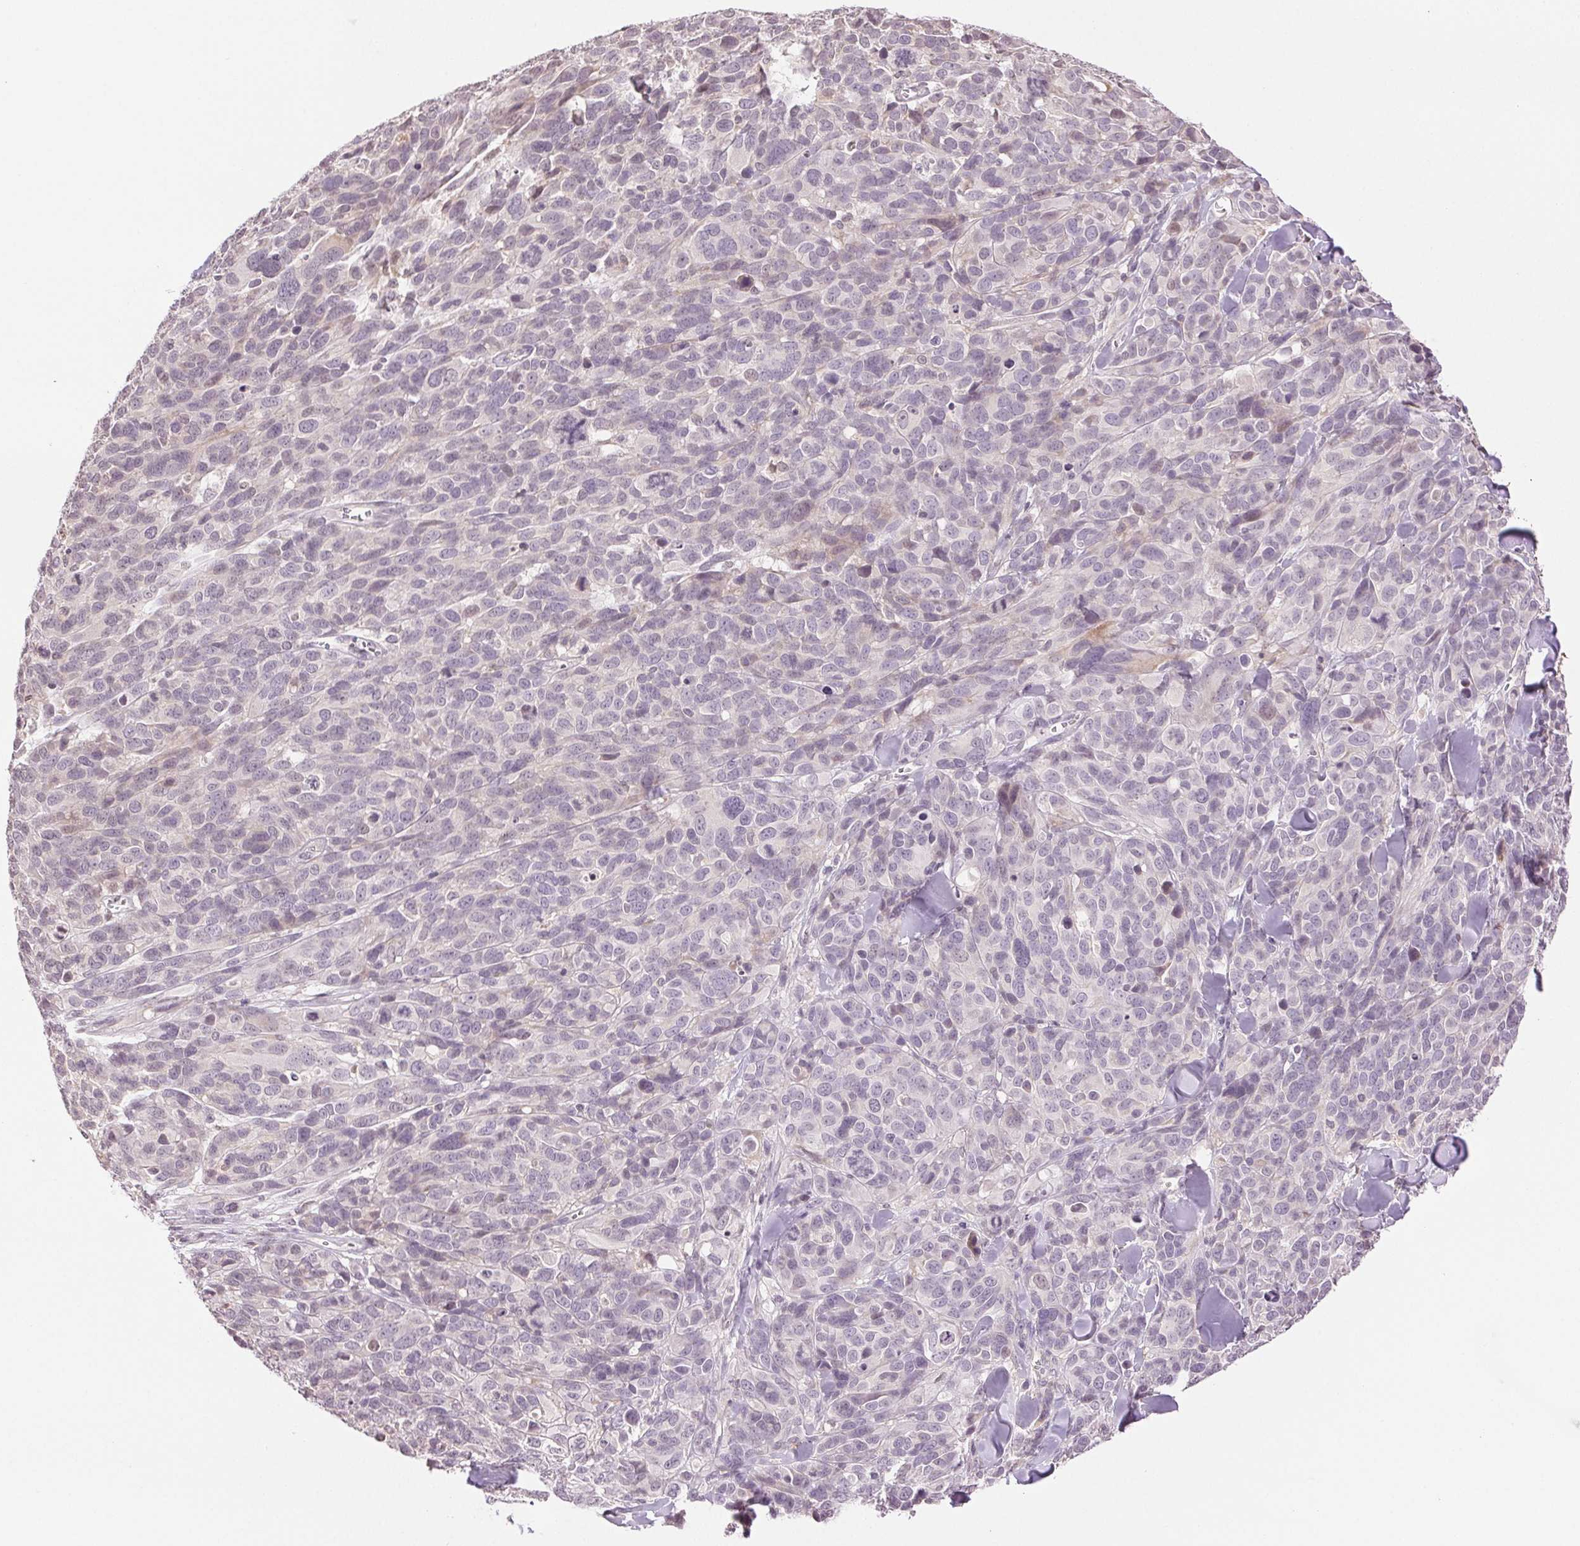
{"staining": {"intensity": "negative", "quantity": "none", "location": "none"}, "tissue": "melanoma", "cell_type": "Tumor cells", "image_type": "cancer", "snomed": [{"axis": "morphology", "description": "Malignant melanoma, NOS"}, {"axis": "topography", "description": "Skin"}], "caption": "IHC histopathology image of human malignant melanoma stained for a protein (brown), which shows no expression in tumor cells.", "gene": "TNNT3", "patient": {"sex": "male", "age": 51}}